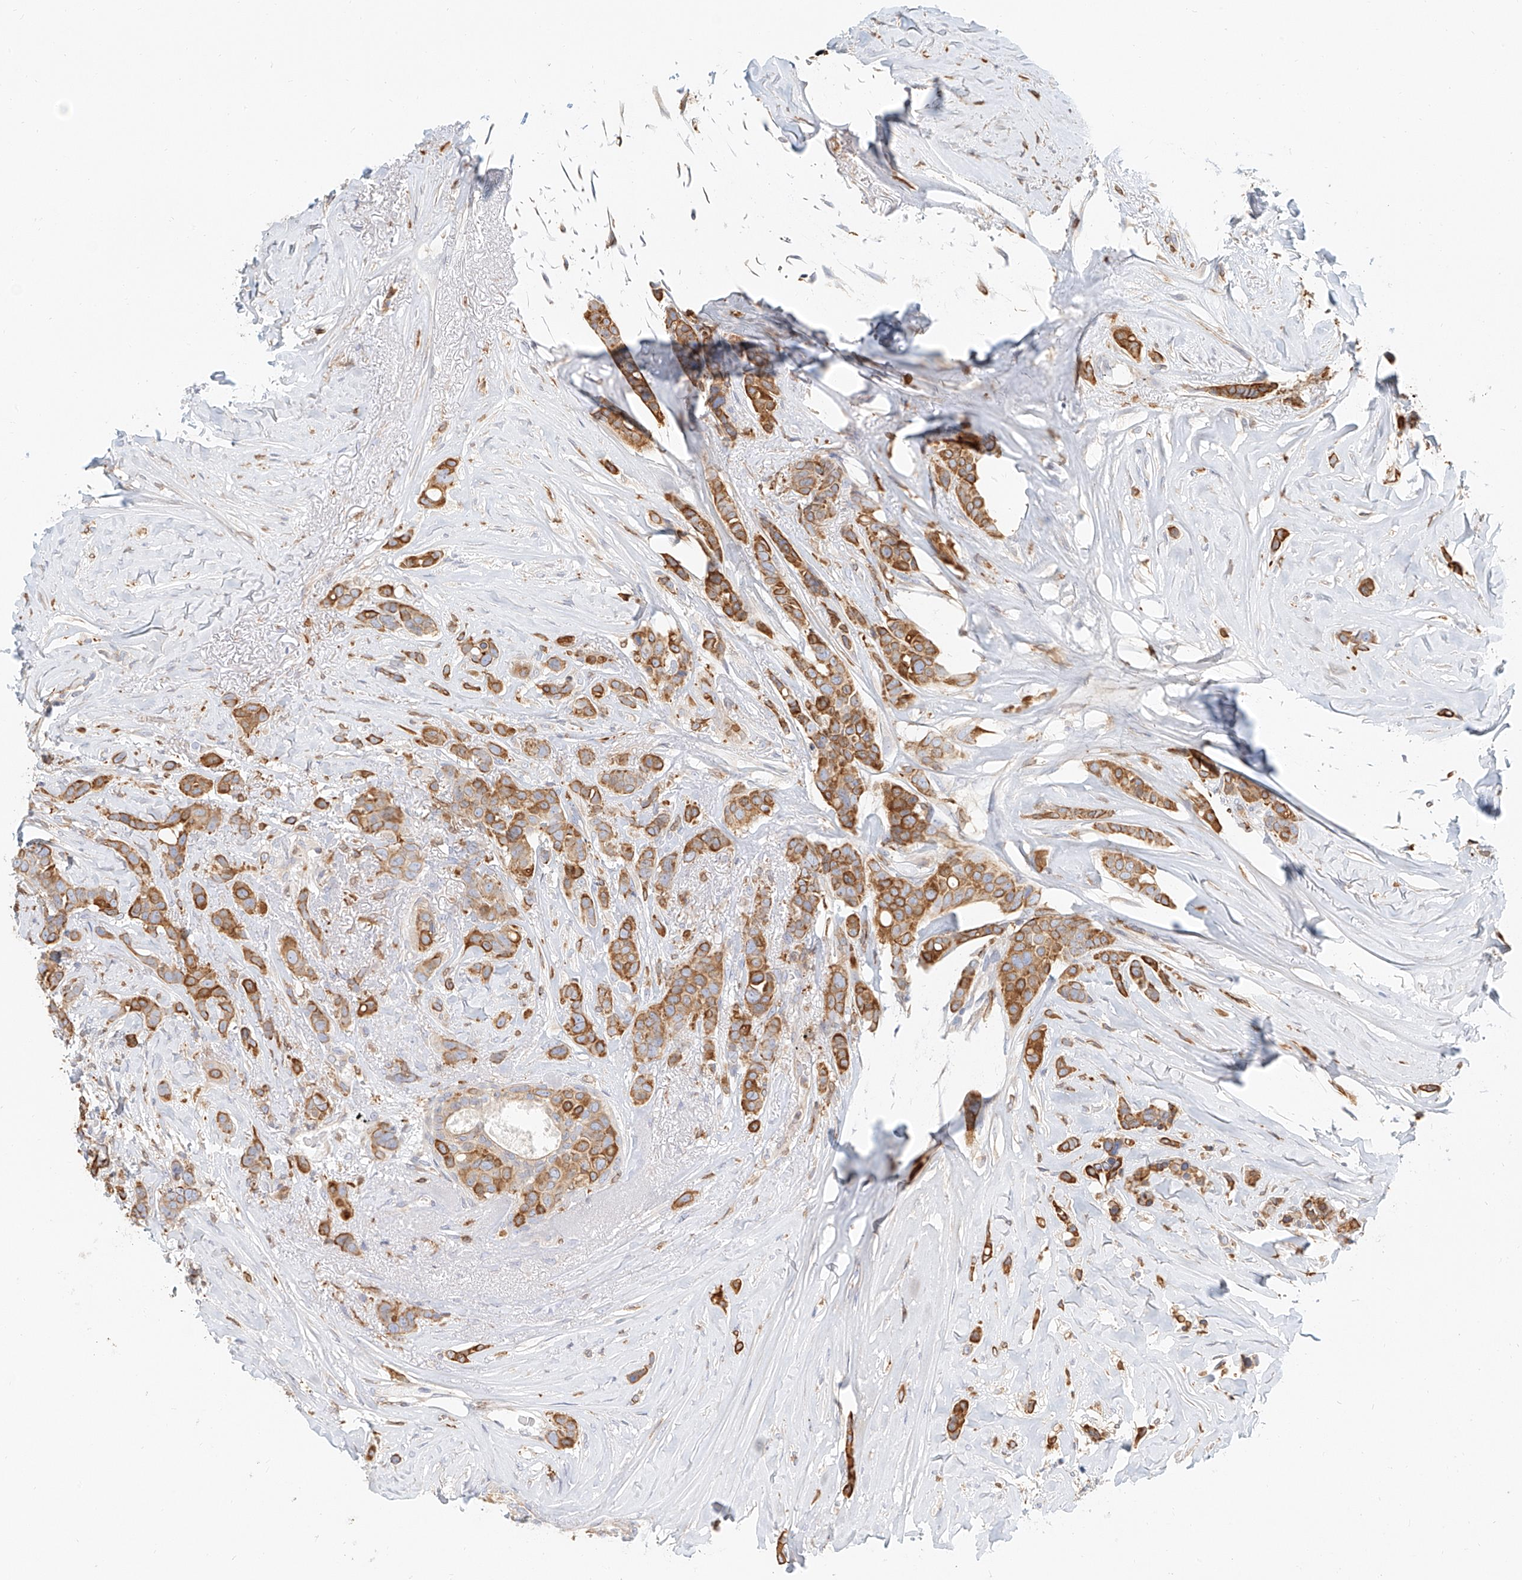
{"staining": {"intensity": "moderate", "quantity": ">75%", "location": "cytoplasmic/membranous"}, "tissue": "breast cancer", "cell_type": "Tumor cells", "image_type": "cancer", "snomed": [{"axis": "morphology", "description": "Lobular carcinoma"}, {"axis": "topography", "description": "Breast"}], "caption": "An image of human breast lobular carcinoma stained for a protein shows moderate cytoplasmic/membranous brown staining in tumor cells.", "gene": "DHRS7", "patient": {"sex": "female", "age": 51}}